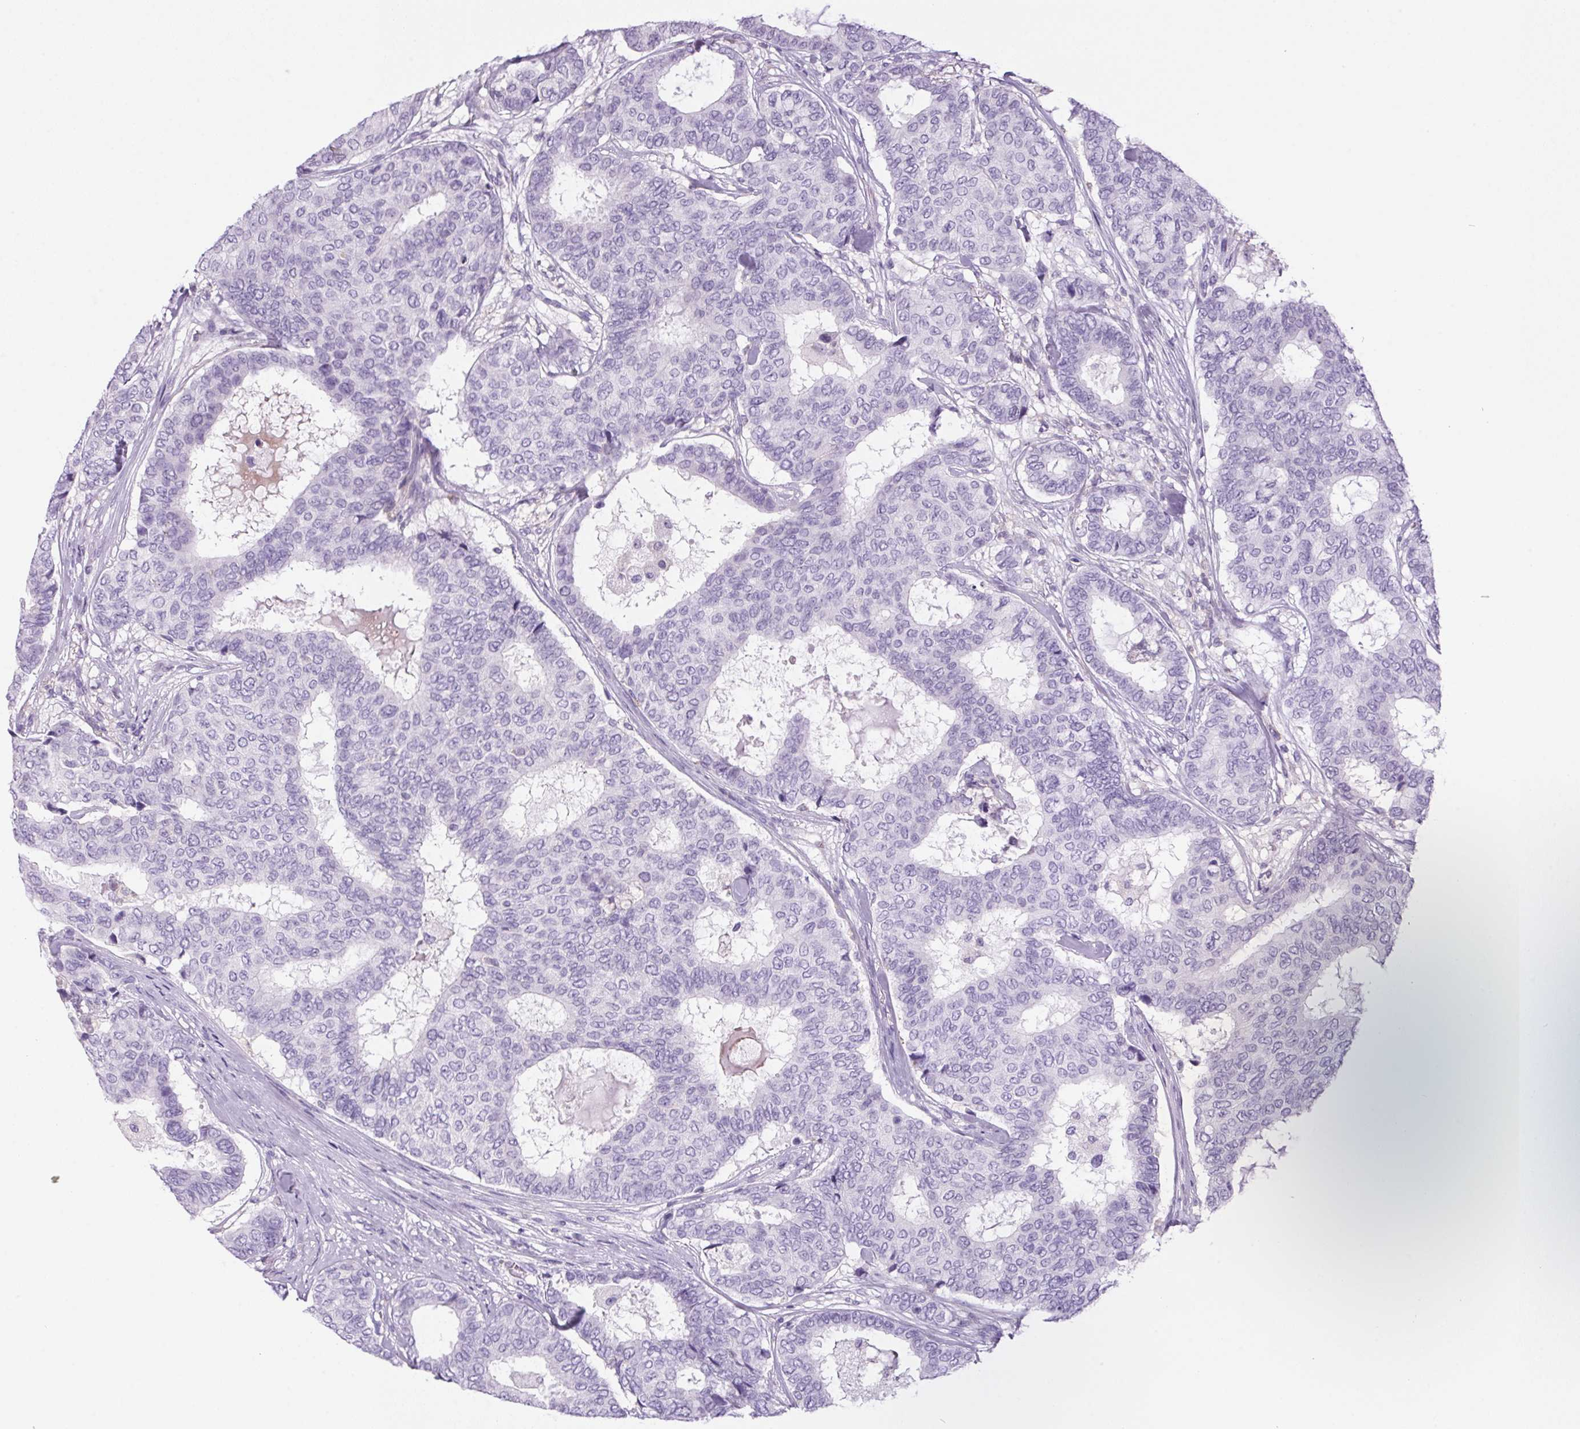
{"staining": {"intensity": "negative", "quantity": "none", "location": "none"}, "tissue": "breast cancer", "cell_type": "Tumor cells", "image_type": "cancer", "snomed": [{"axis": "morphology", "description": "Duct carcinoma"}, {"axis": "topography", "description": "Breast"}], "caption": "A photomicrograph of human infiltrating ductal carcinoma (breast) is negative for staining in tumor cells.", "gene": "S100A2", "patient": {"sex": "female", "age": 75}}